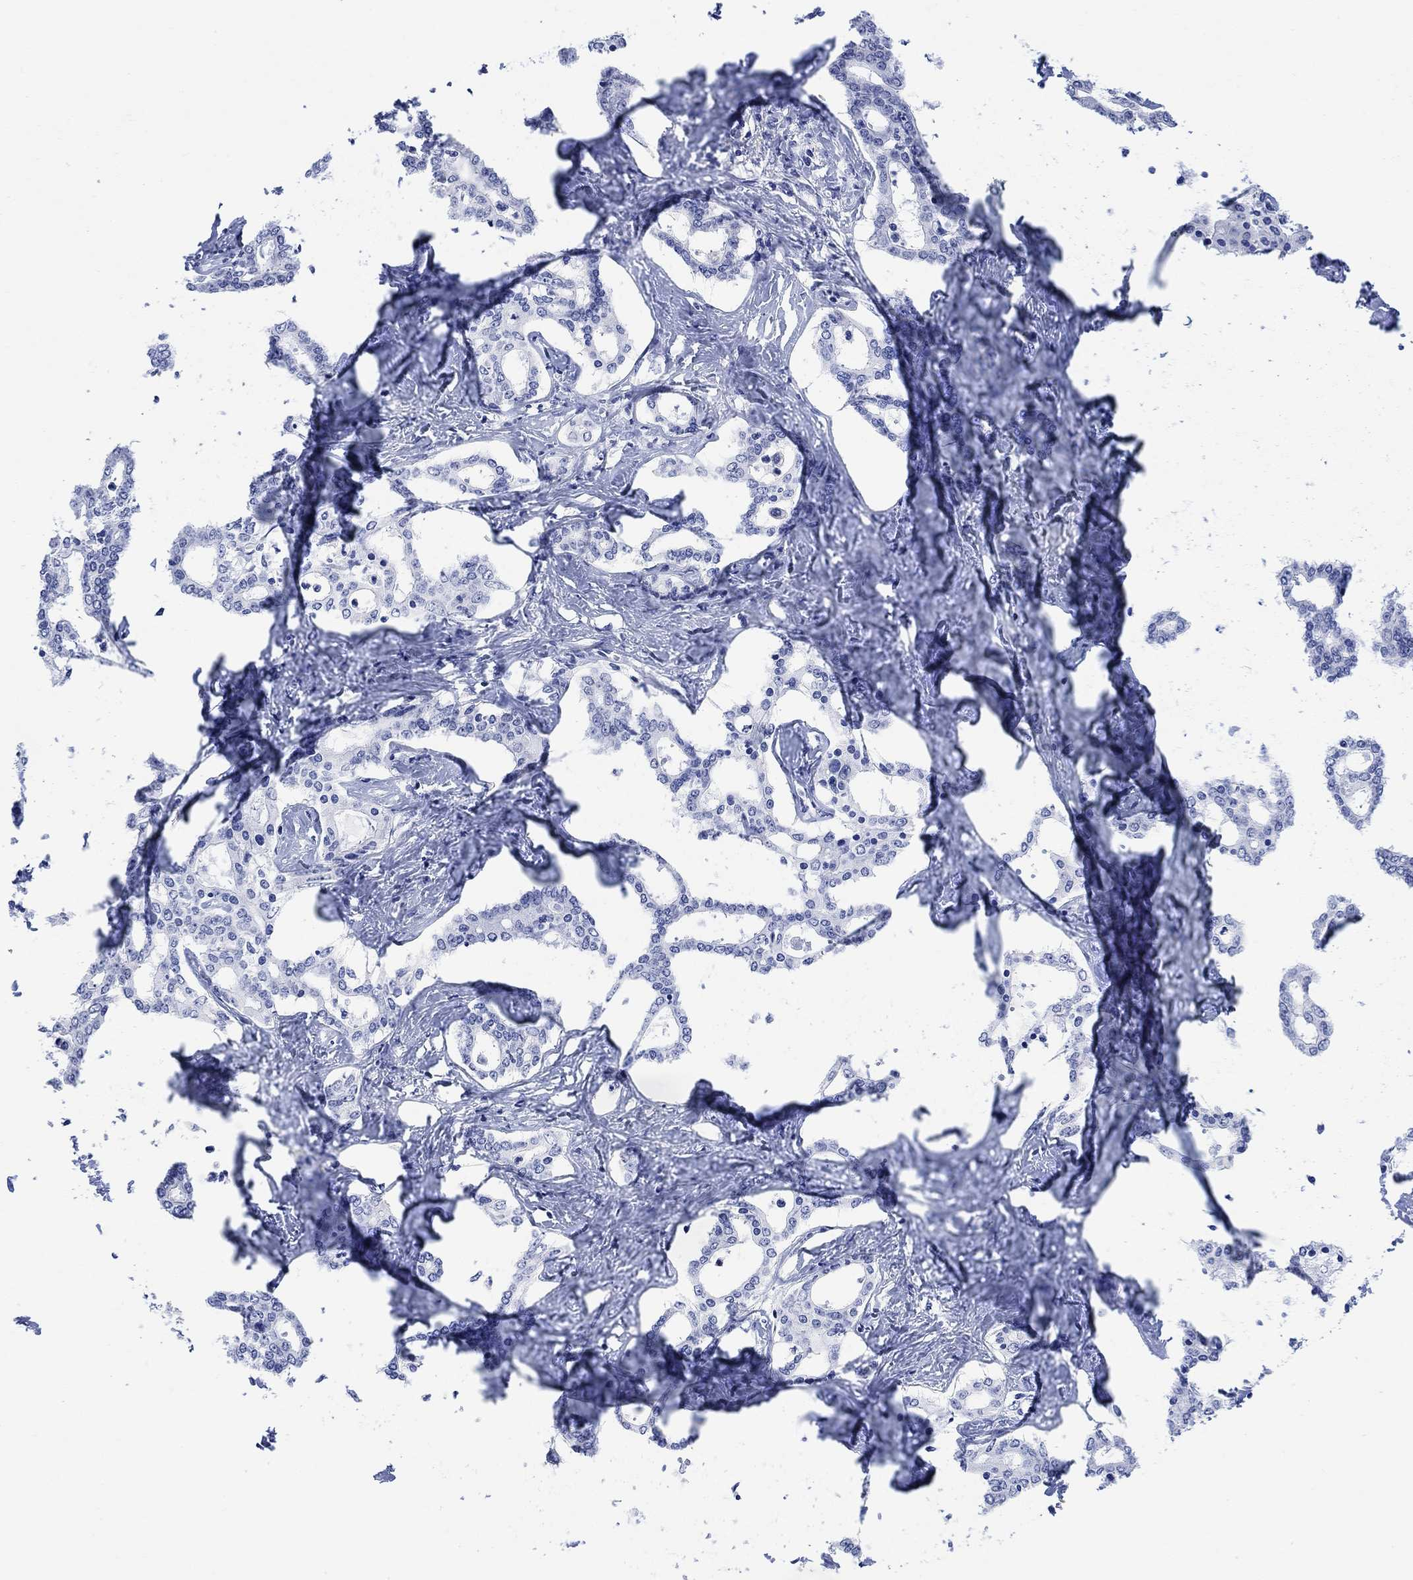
{"staining": {"intensity": "negative", "quantity": "none", "location": "none"}, "tissue": "liver cancer", "cell_type": "Tumor cells", "image_type": "cancer", "snomed": [{"axis": "morphology", "description": "Cholangiocarcinoma"}, {"axis": "topography", "description": "Liver"}], "caption": "An IHC micrograph of liver cholangiocarcinoma is shown. There is no staining in tumor cells of liver cholangiocarcinoma.", "gene": "TMEM255A", "patient": {"sex": "female", "age": 47}}